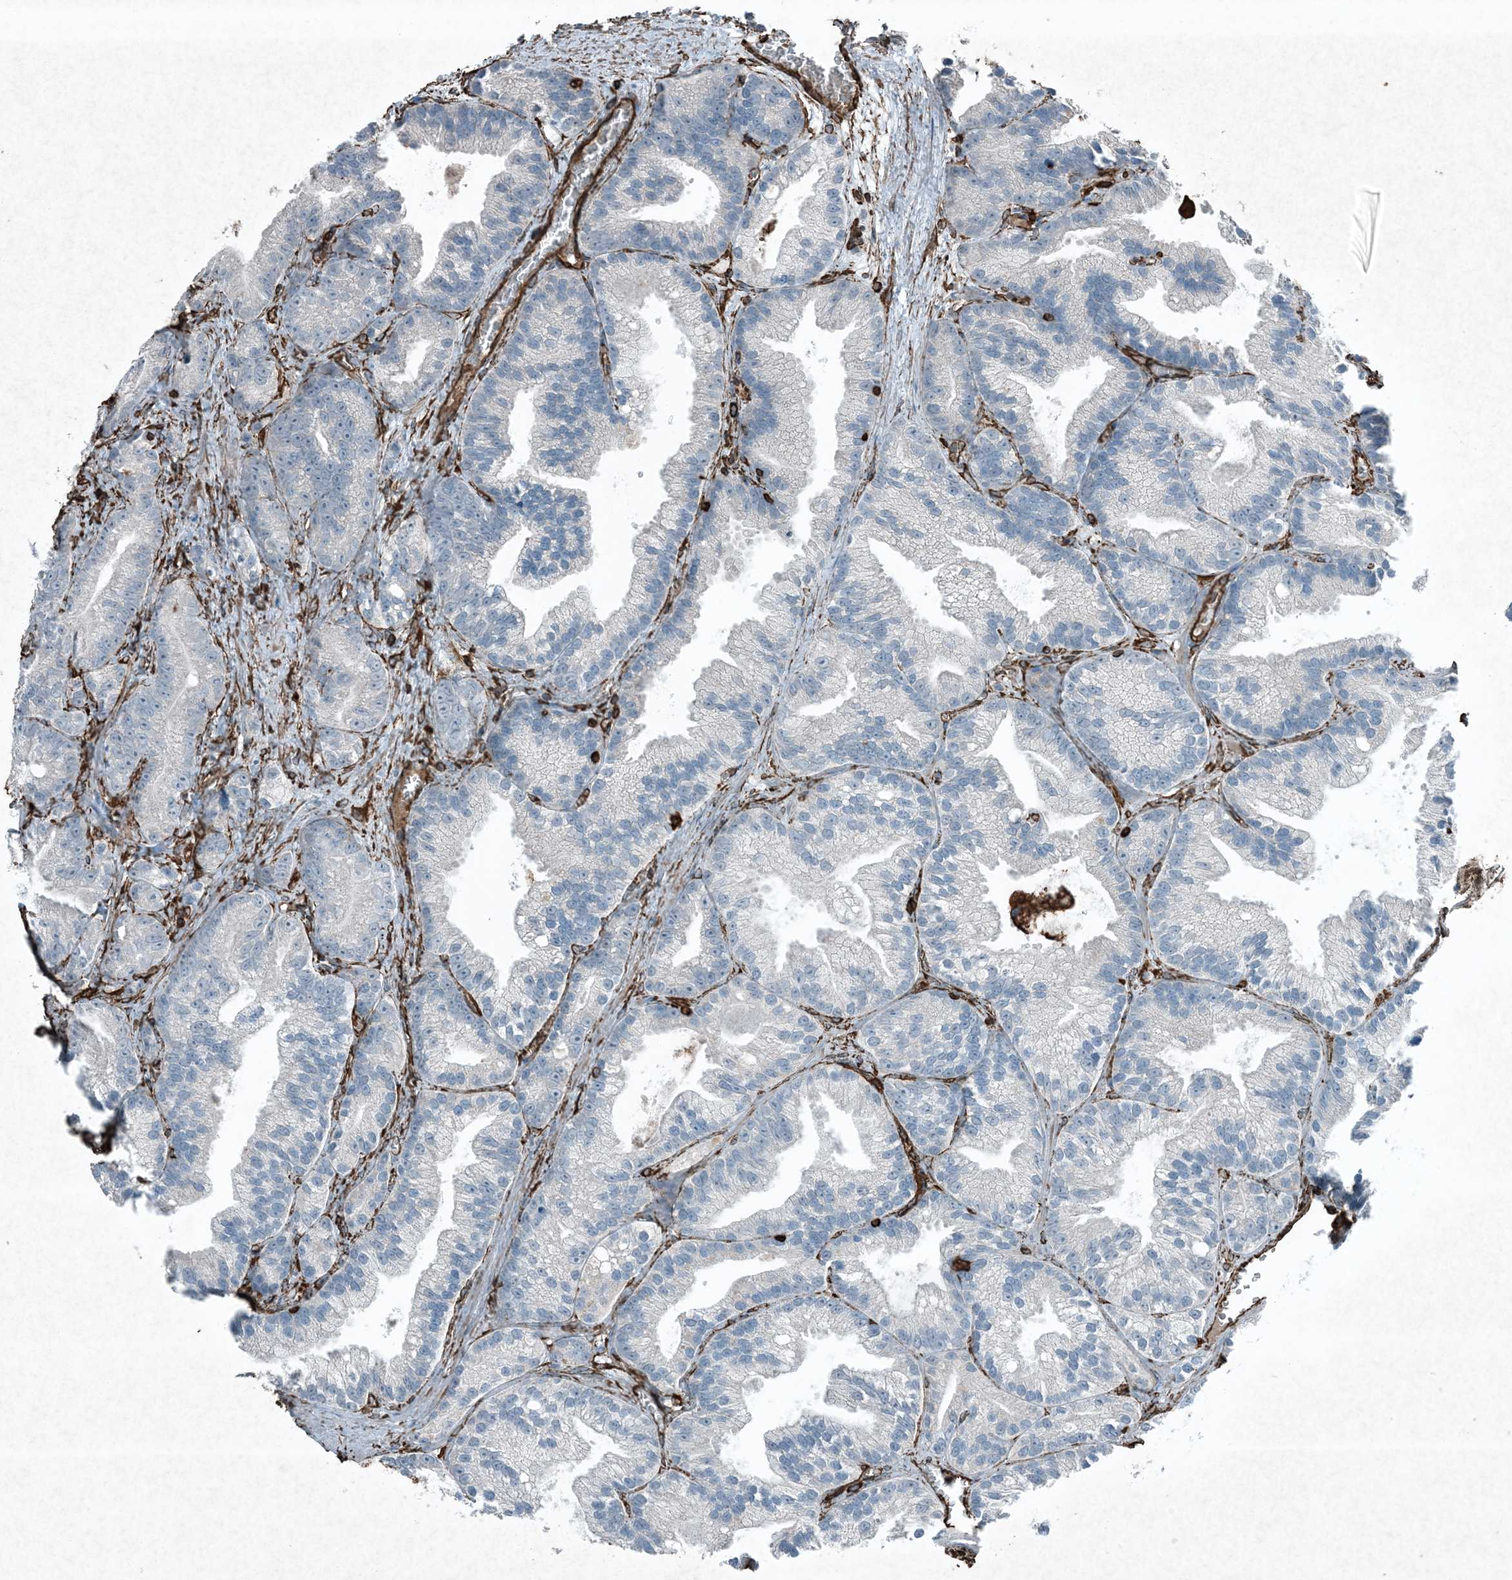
{"staining": {"intensity": "negative", "quantity": "none", "location": "none"}, "tissue": "prostate cancer", "cell_type": "Tumor cells", "image_type": "cancer", "snomed": [{"axis": "morphology", "description": "Adenocarcinoma, Low grade"}, {"axis": "topography", "description": "Prostate"}], "caption": "The histopathology image shows no significant expression in tumor cells of prostate cancer (low-grade adenocarcinoma).", "gene": "RYK", "patient": {"sex": "male", "age": 89}}